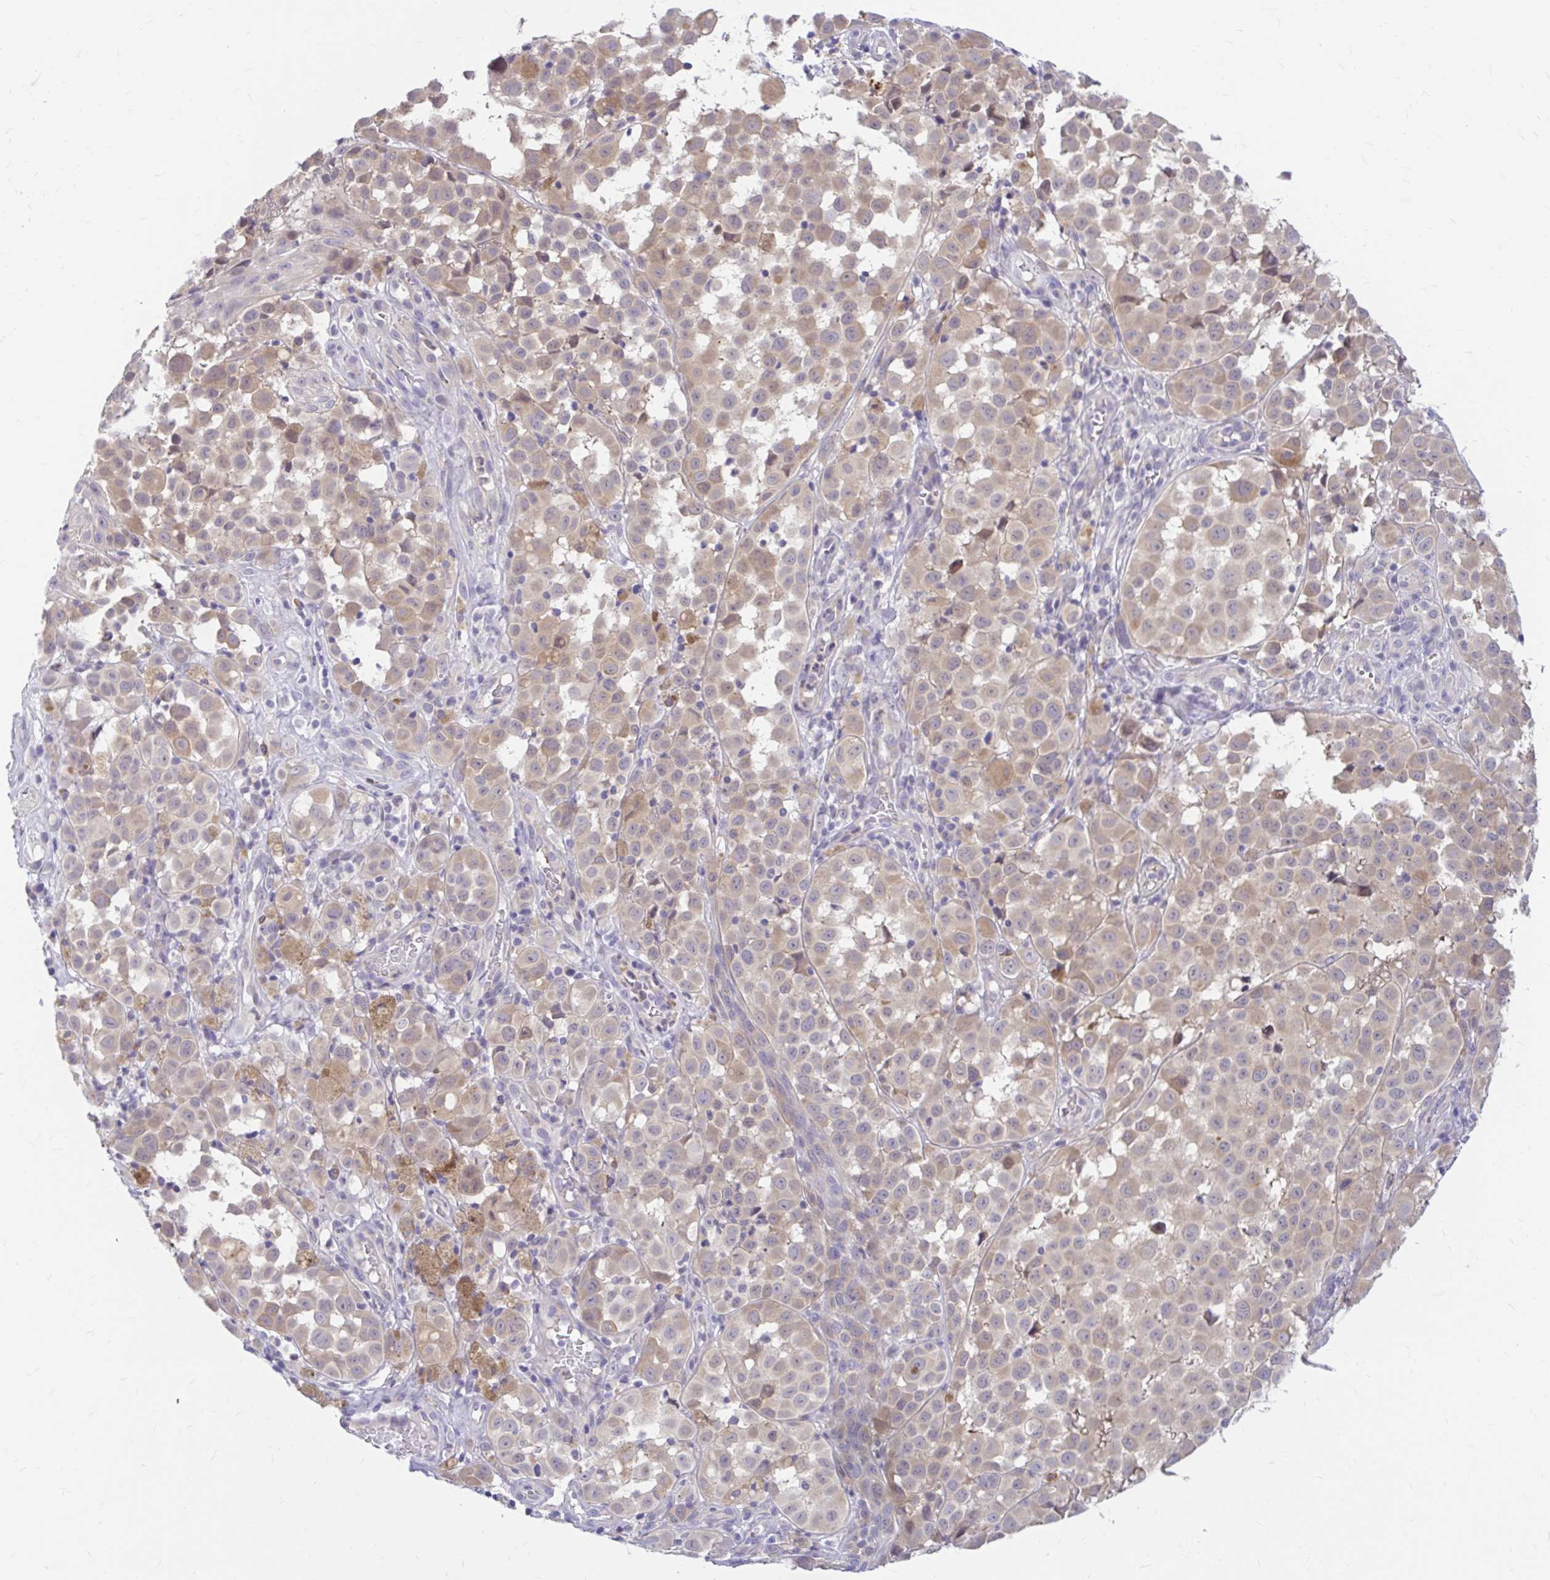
{"staining": {"intensity": "weak", "quantity": "25%-75%", "location": "cytoplasmic/membranous"}, "tissue": "melanoma", "cell_type": "Tumor cells", "image_type": "cancer", "snomed": [{"axis": "morphology", "description": "Malignant melanoma, NOS"}, {"axis": "topography", "description": "Skin"}], "caption": "Human melanoma stained for a protein (brown) displays weak cytoplasmic/membranous positive expression in approximately 25%-75% of tumor cells.", "gene": "MAP1LC3A", "patient": {"sex": "male", "age": 64}}